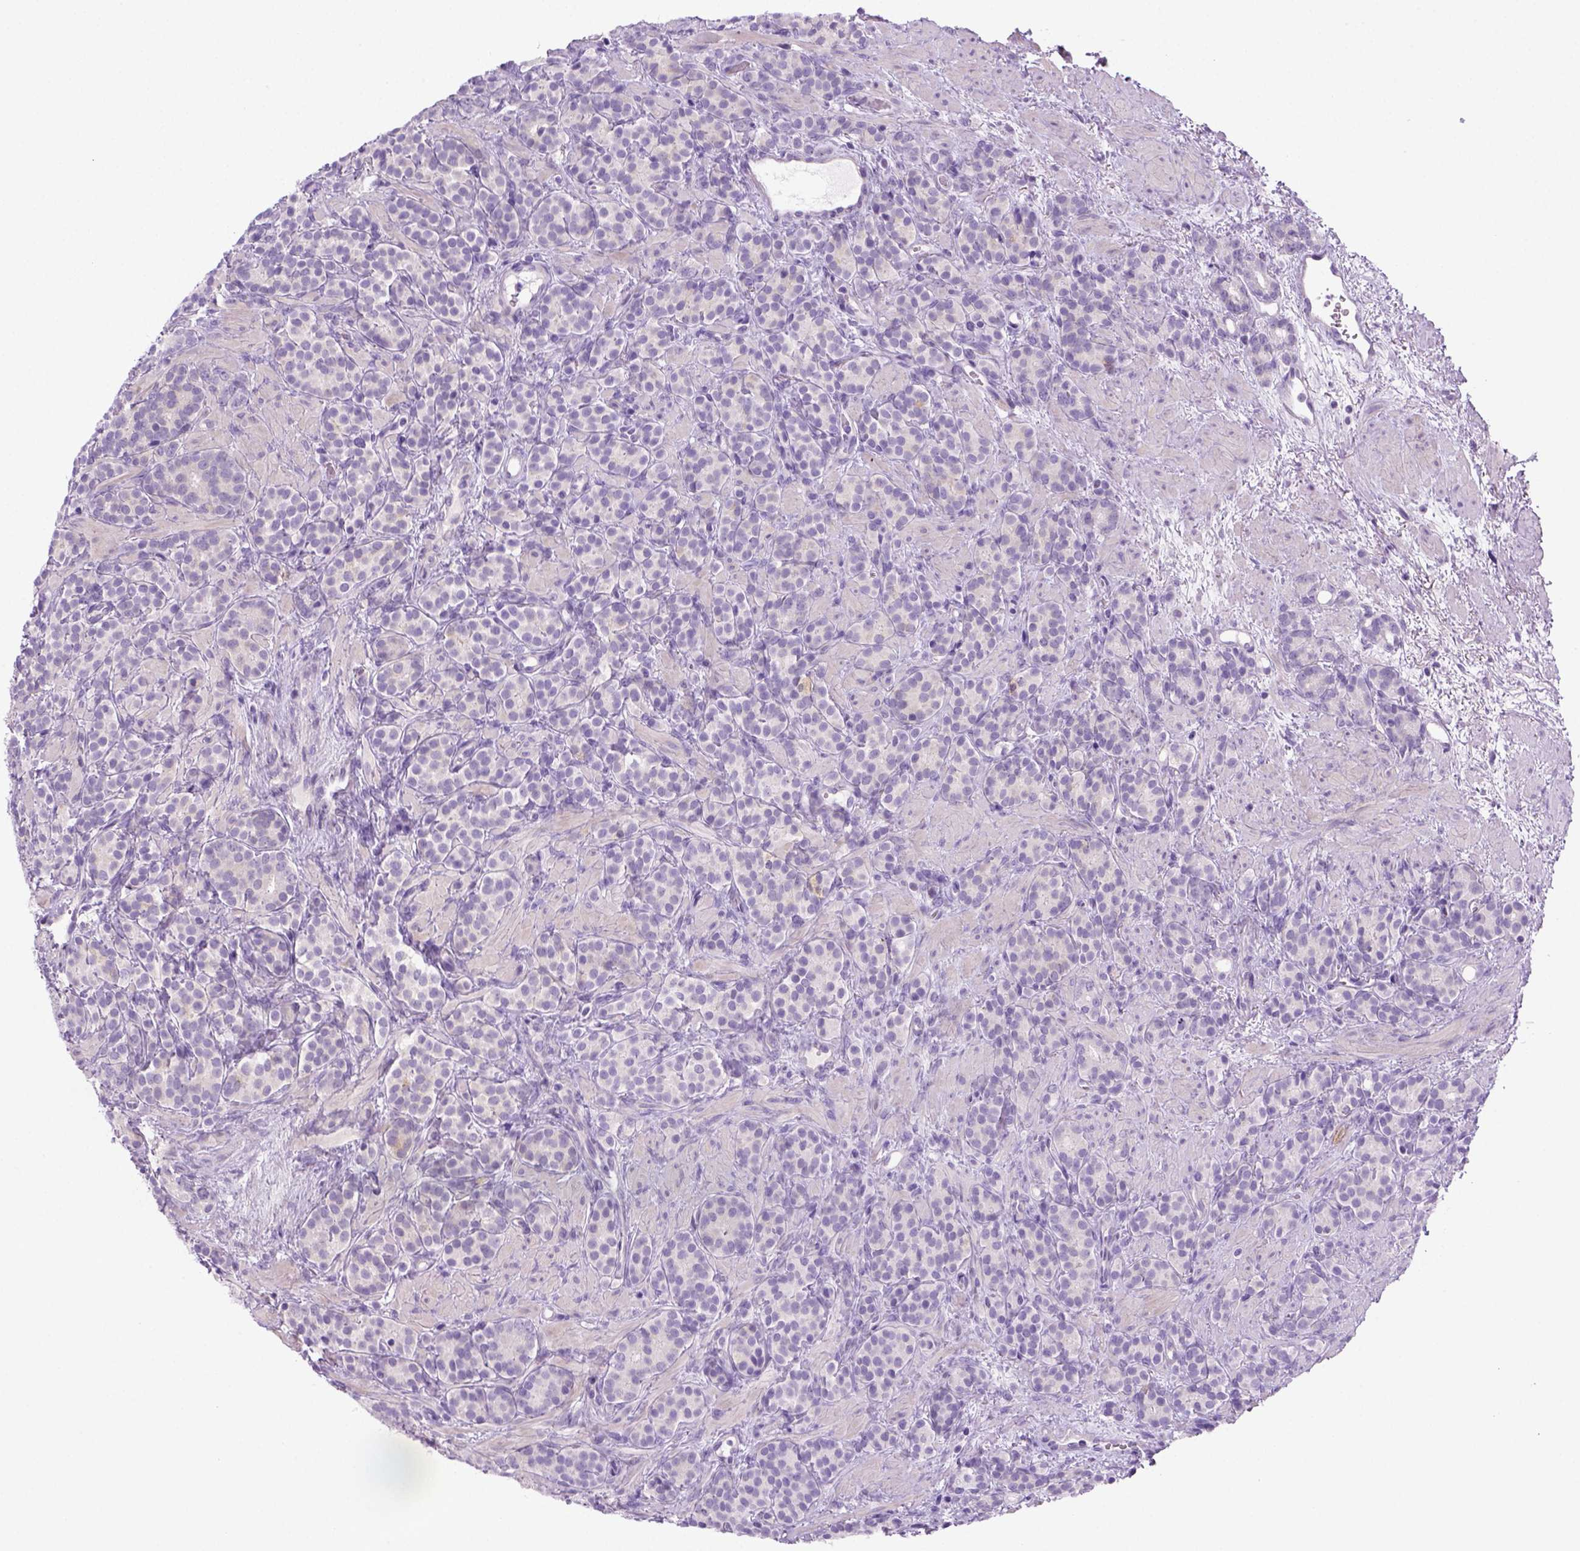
{"staining": {"intensity": "negative", "quantity": "none", "location": "none"}, "tissue": "prostate cancer", "cell_type": "Tumor cells", "image_type": "cancer", "snomed": [{"axis": "morphology", "description": "Adenocarcinoma, High grade"}, {"axis": "topography", "description": "Prostate"}], "caption": "This is an immunohistochemistry (IHC) micrograph of prostate cancer (adenocarcinoma (high-grade)). There is no staining in tumor cells.", "gene": "DNAH11", "patient": {"sex": "male", "age": 84}}